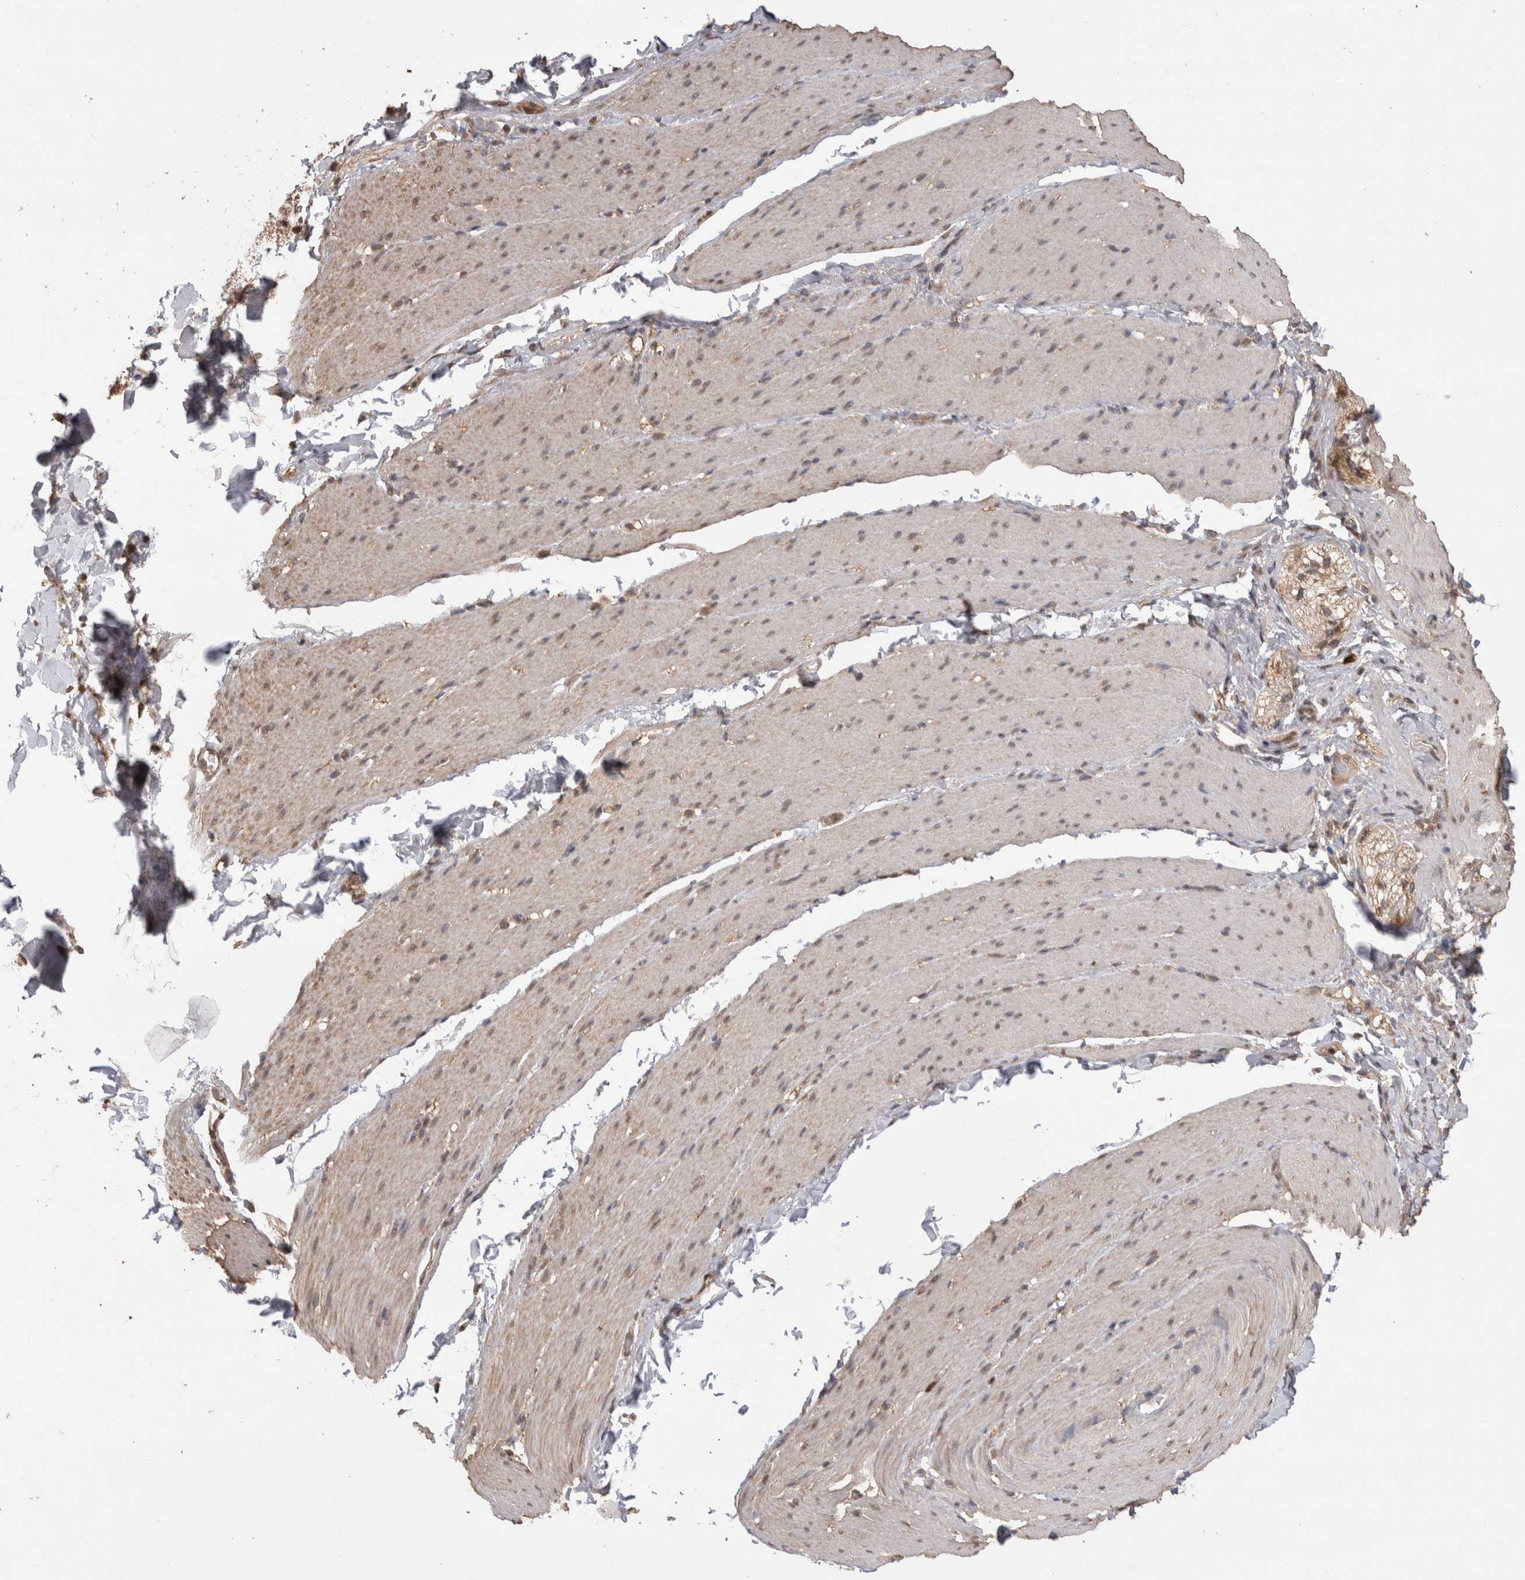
{"staining": {"intensity": "weak", "quantity": "25%-75%", "location": "nuclear"}, "tissue": "smooth muscle", "cell_type": "Smooth muscle cells", "image_type": "normal", "snomed": [{"axis": "morphology", "description": "Normal tissue, NOS"}, {"axis": "topography", "description": "Smooth muscle"}, {"axis": "topography", "description": "Small intestine"}], "caption": "High-power microscopy captured an immunohistochemistry (IHC) micrograph of benign smooth muscle, revealing weak nuclear positivity in approximately 25%-75% of smooth muscle cells. Immunohistochemistry (ihc) stains the protein in brown and the nuclei are stained blue.", "gene": "PAK4", "patient": {"sex": "female", "age": 84}}